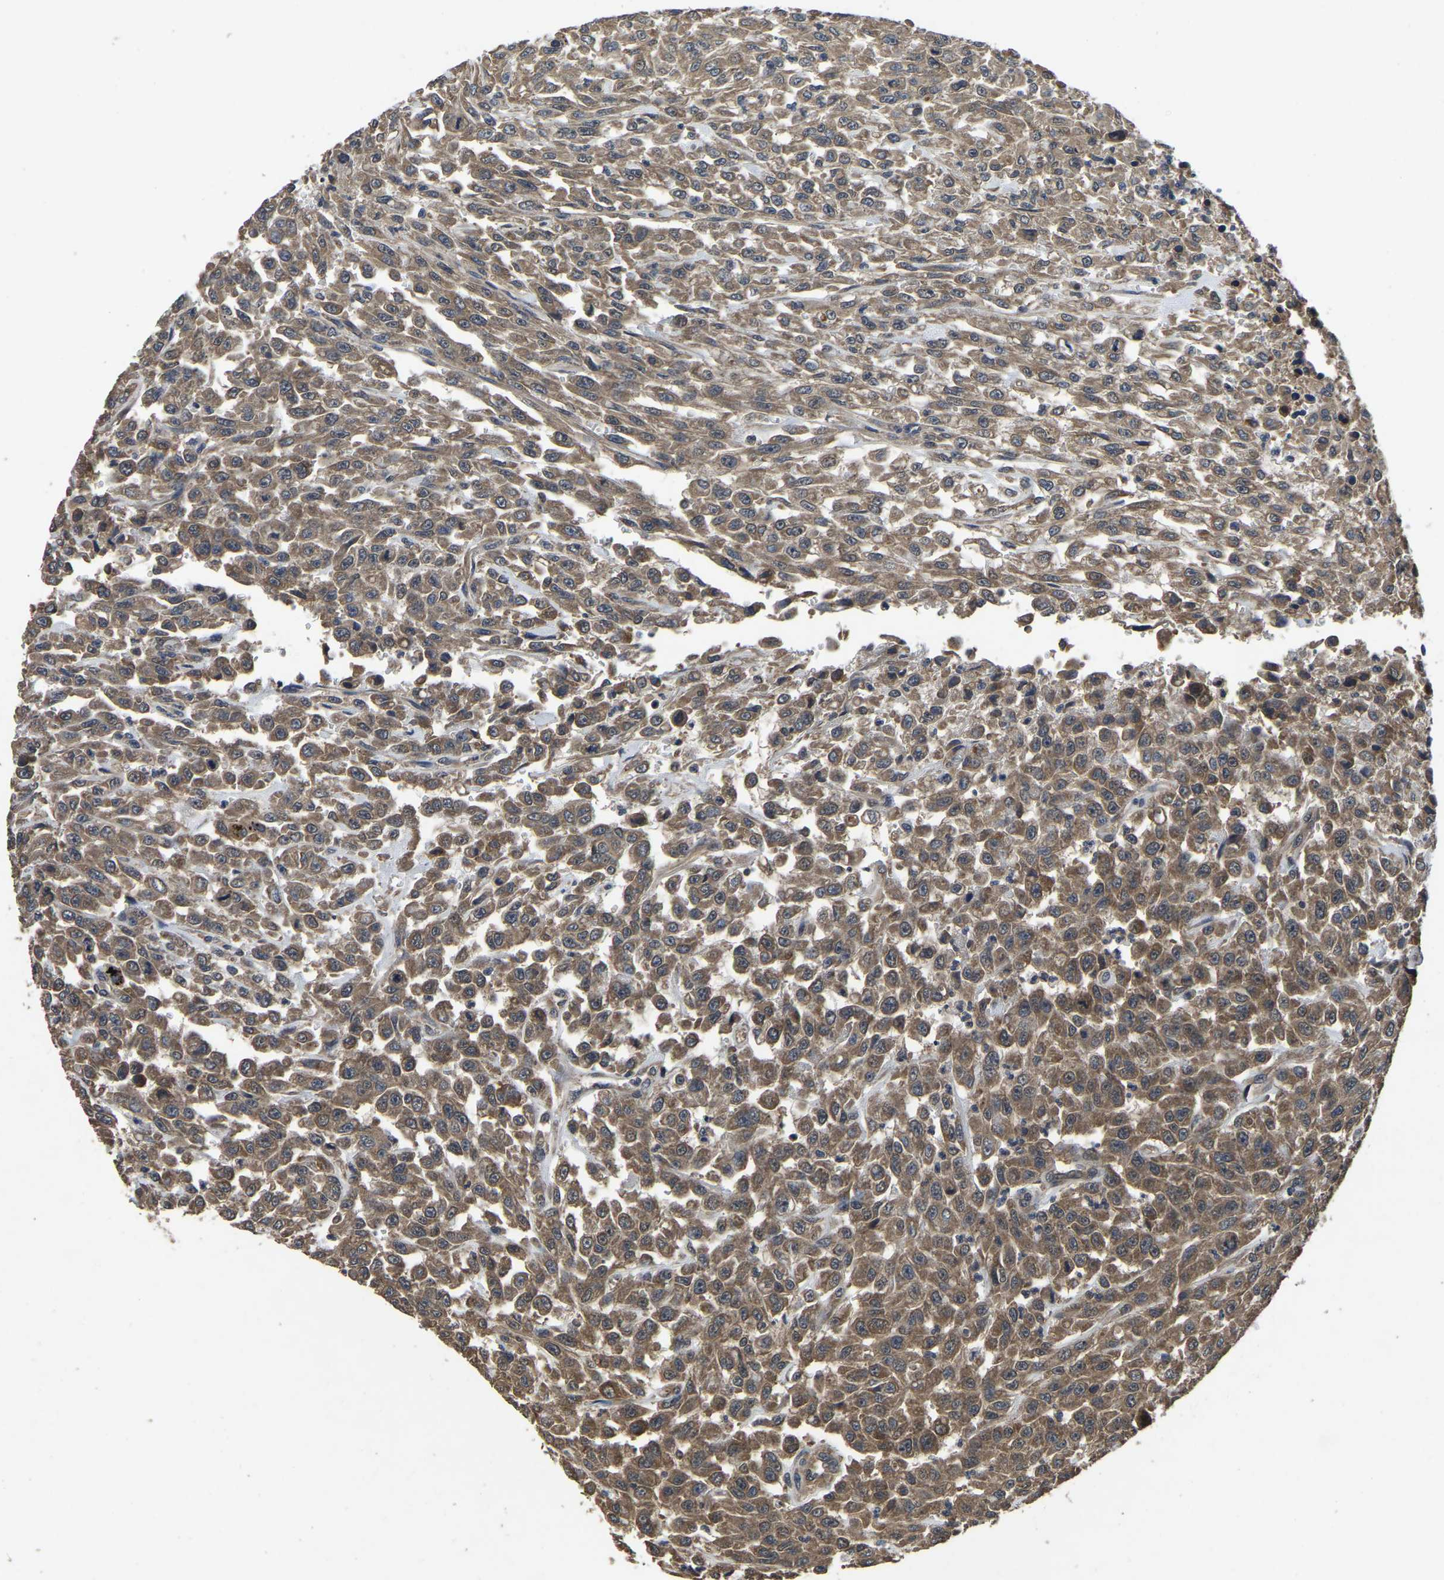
{"staining": {"intensity": "moderate", "quantity": ">75%", "location": "cytoplasmic/membranous"}, "tissue": "urothelial cancer", "cell_type": "Tumor cells", "image_type": "cancer", "snomed": [{"axis": "morphology", "description": "Urothelial carcinoma, High grade"}, {"axis": "topography", "description": "Urinary bladder"}], "caption": "The histopathology image reveals a brown stain indicating the presence of a protein in the cytoplasmic/membranous of tumor cells in urothelial cancer. Using DAB (brown) and hematoxylin (blue) stains, captured at high magnification using brightfield microscopy.", "gene": "CRYZL1", "patient": {"sex": "male", "age": 46}}